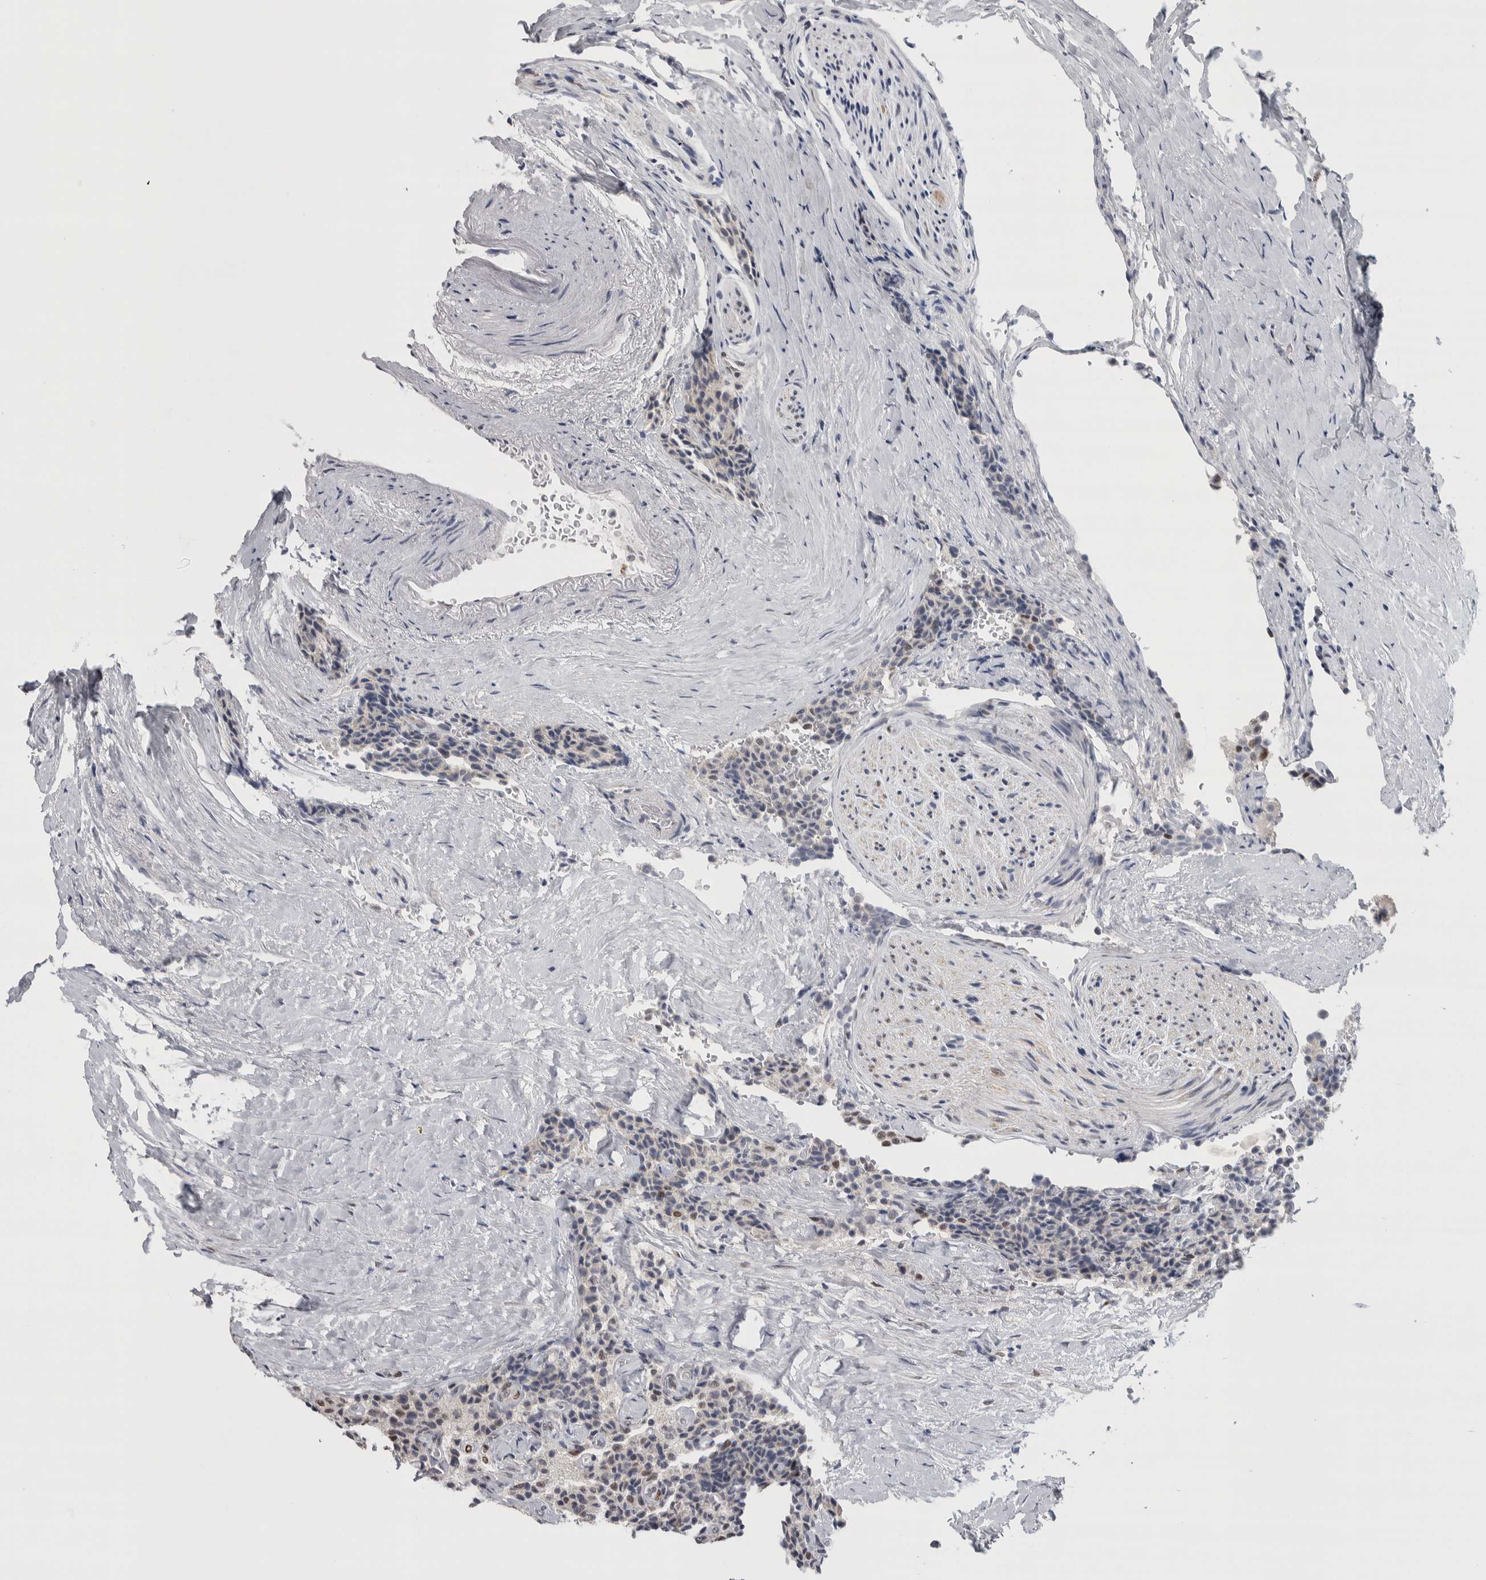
{"staining": {"intensity": "moderate", "quantity": "<25%", "location": "nuclear"}, "tissue": "carcinoid", "cell_type": "Tumor cells", "image_type": "cancer", "snomed": [{"axis": "morphology", "description": "Carcinoid, malignant, NOS"}, {"axis": "topography", "description": "Colon"}], "caption": "Carcinoid stained with DAB IHC reveals low levels of moderate nuclear positivity in about <25% of tumor cells. (IHC, brightfield microscopy, high magnification).", "gene": "HEXIM2", "patient": {"sex": "female", "age": 61}}